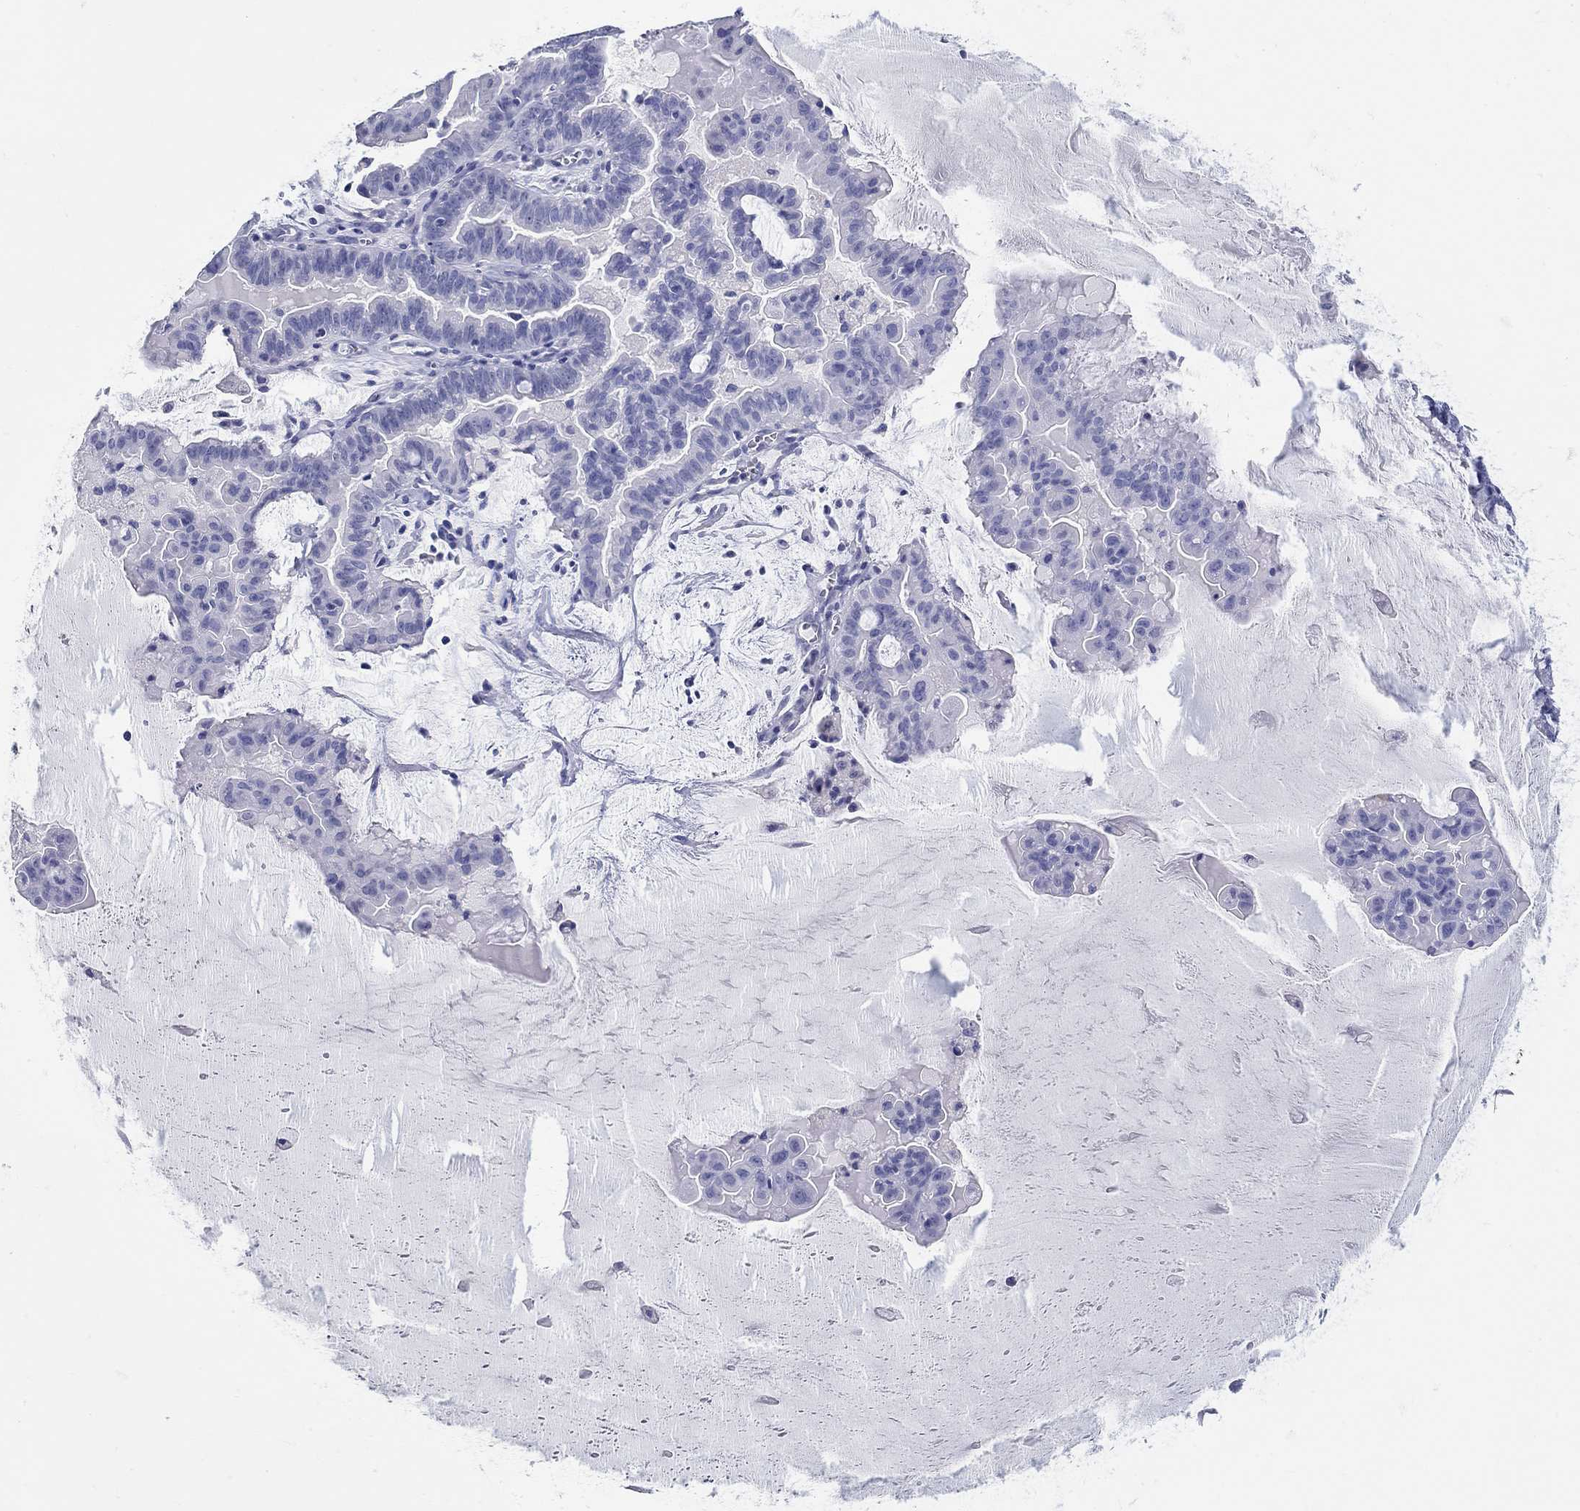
{"staining": {"intensity": "negative", "quantity": "none", "location": "none"}, "tissue": "ovarian cancer", "cell_type": "Tumor cells", "image_type": "cancer", "snomed": [{"axis": "morphology", "description": "Cystadenocarcinoma, mucinous, NOS"}, {"axis": "topography", "description": "Ovary"}], "caption": "This is a image of IHC staining of mucinous cystadenocarcinoma (ovarian), which shows no positivity in tumor cells. (Stains: DAB IHC with hematoxylin counter stain, Microscopy: brightfield microscopy at high magnification).", "gene": "CRYGS", "patient": {"sex": "female", "age": 63}}